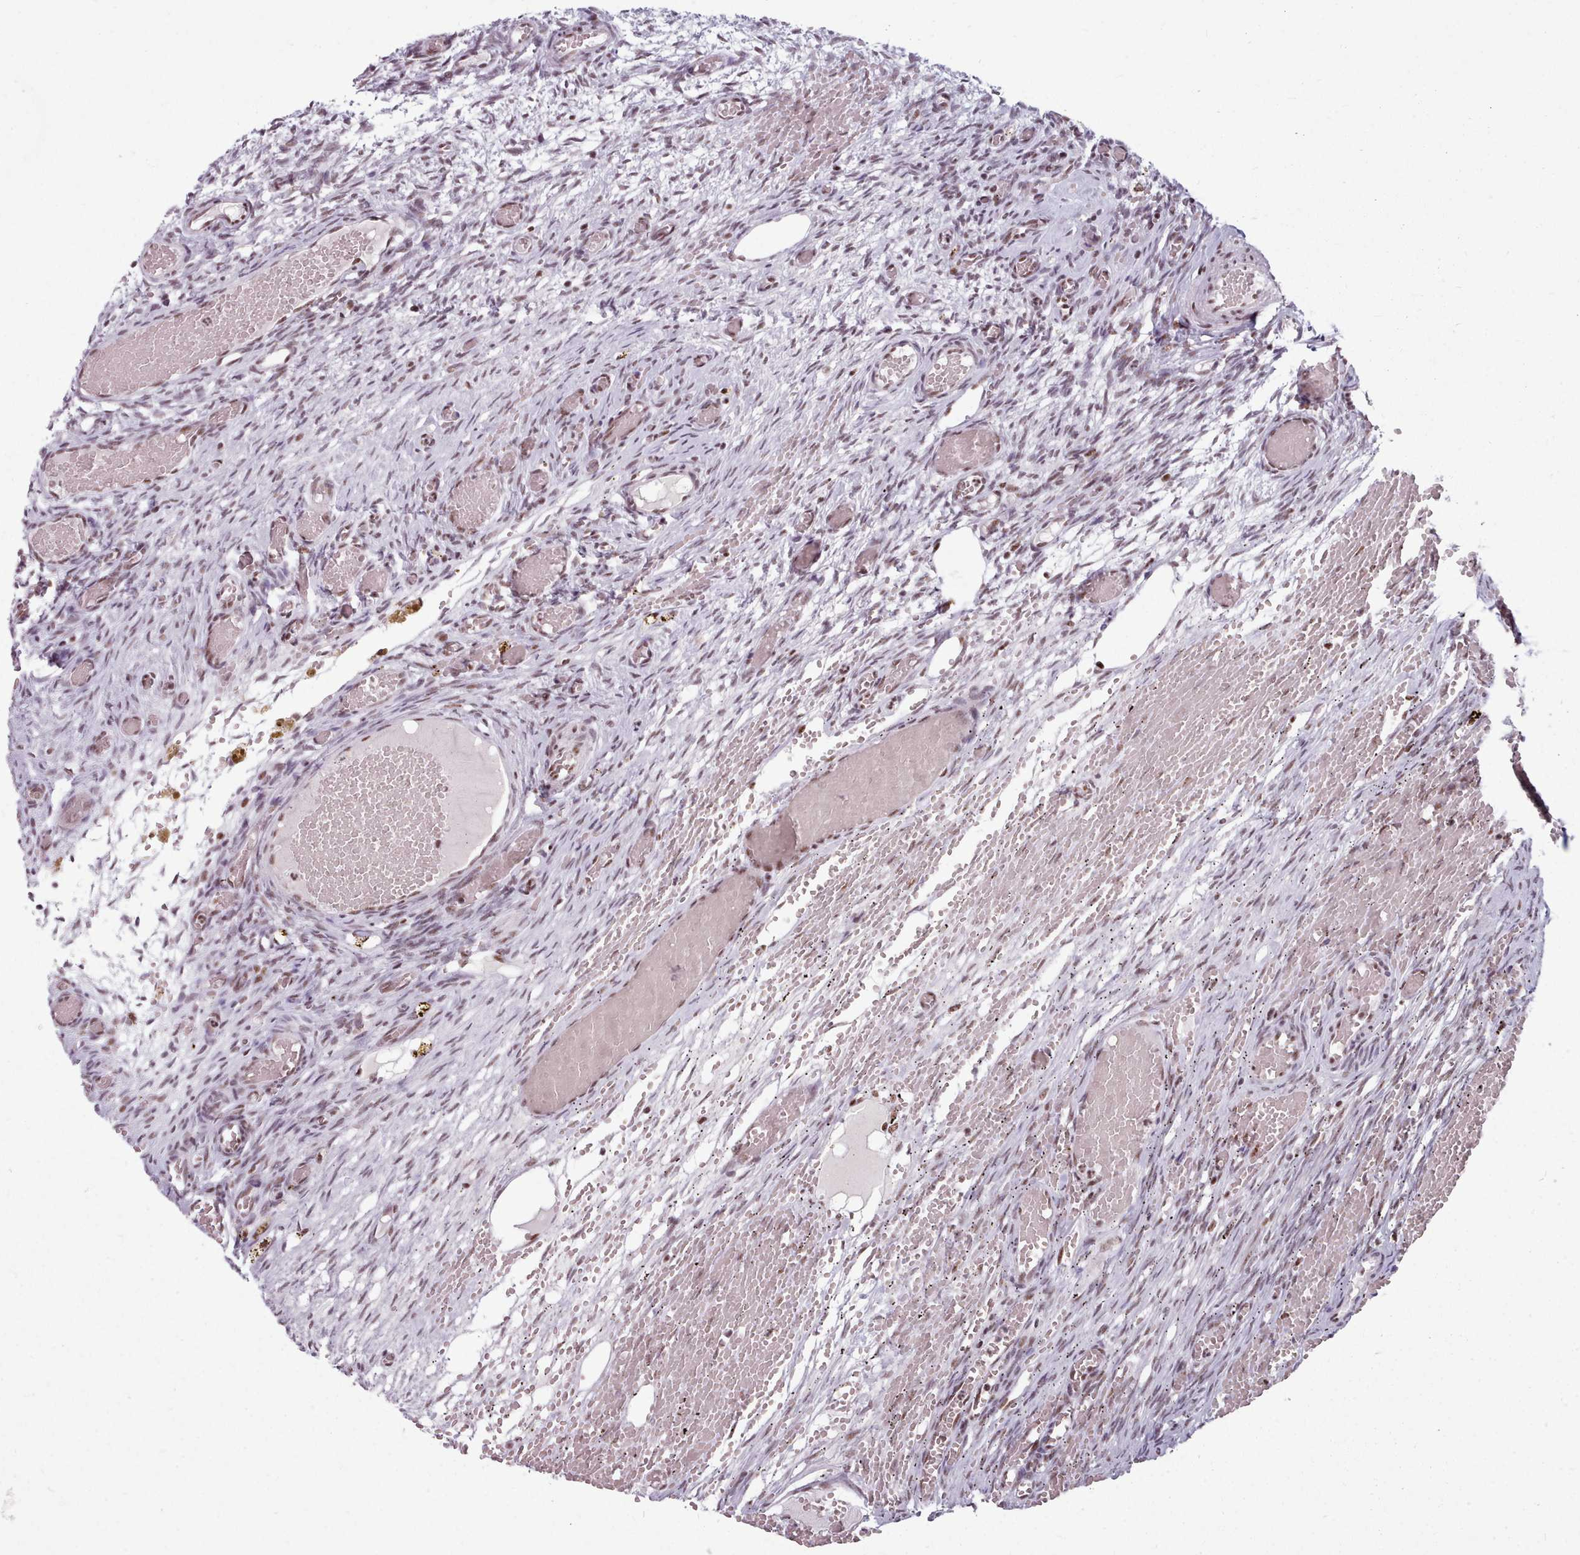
{"staining": {"intensity": "moderate", "quantity": ">75%", "location": "nuclear"}, "tissue": "ovary", "cell_type": "Follicle cells", "image_type": "normal", "snomed": [{"axis": "morphology", "description": "Adenocarcinoma, NOS"}, {"axis": "topography", "description": "Endometrium"}], "caption": "Moderate nuclear protein positivity is identified in approximately >75% of follicle cells in ovary. Nuclei are stained in blue.", "gene": "SRRM1", "patient": {"sex": "female", "age": 32}}